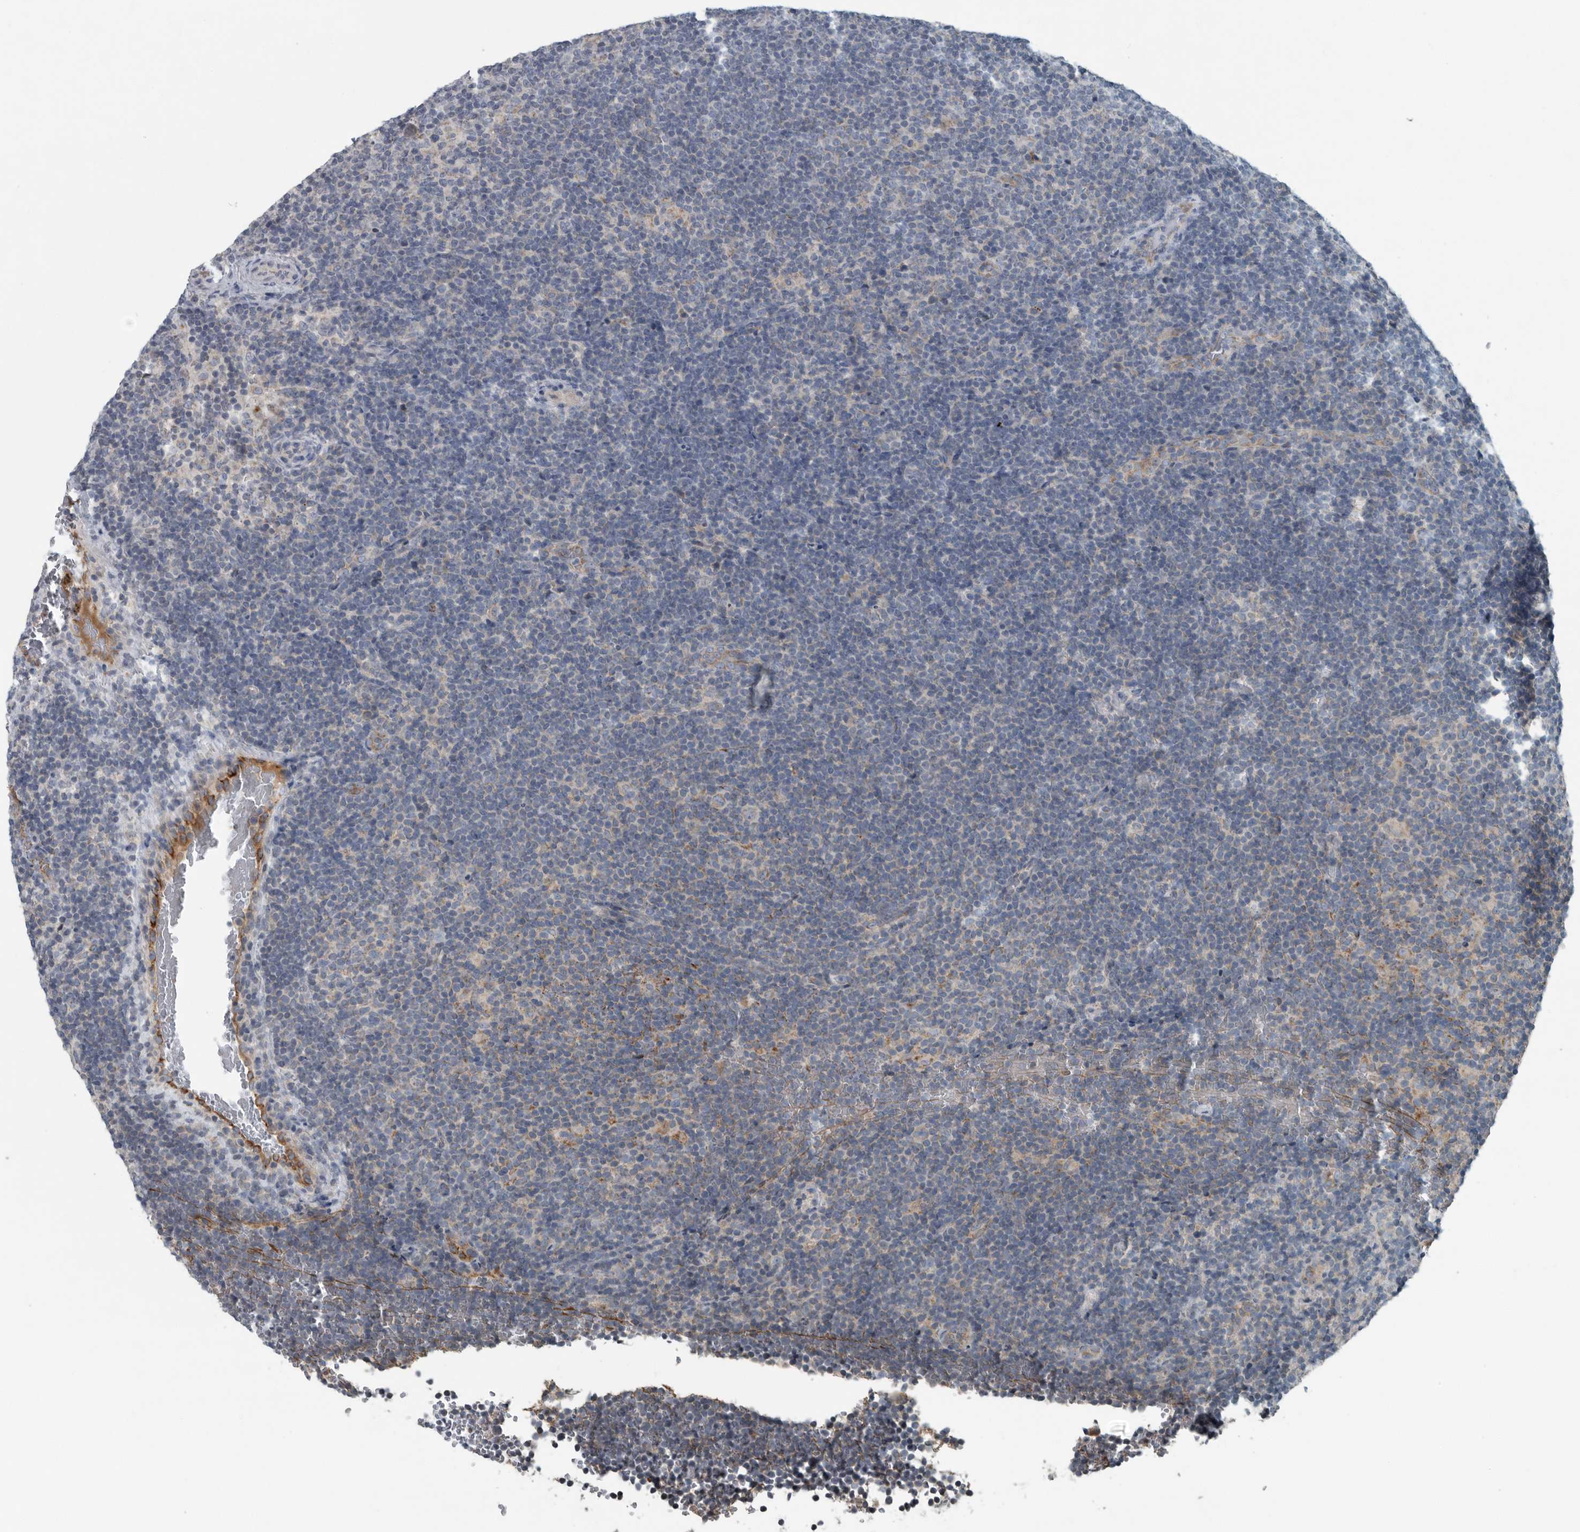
{"staining": {"intensity": "weak", "quantity": "<25%", "location": "cytoplasmic/membranous"}, "tissue": "lymphoma", "cell_type": "Tumor cells", "image_type": "cancer", "snomed": [{"axis": "morphology", "description": "Hodgkin's disease, NOS"}, {"axis": "topography", "description": "Lymph node"}], "caption": "The photomicrograph displays no significant positivity in tumor cells of lymphoma.", "gene": "MPP3", "patient": {"sex": "female", "age": 57}}